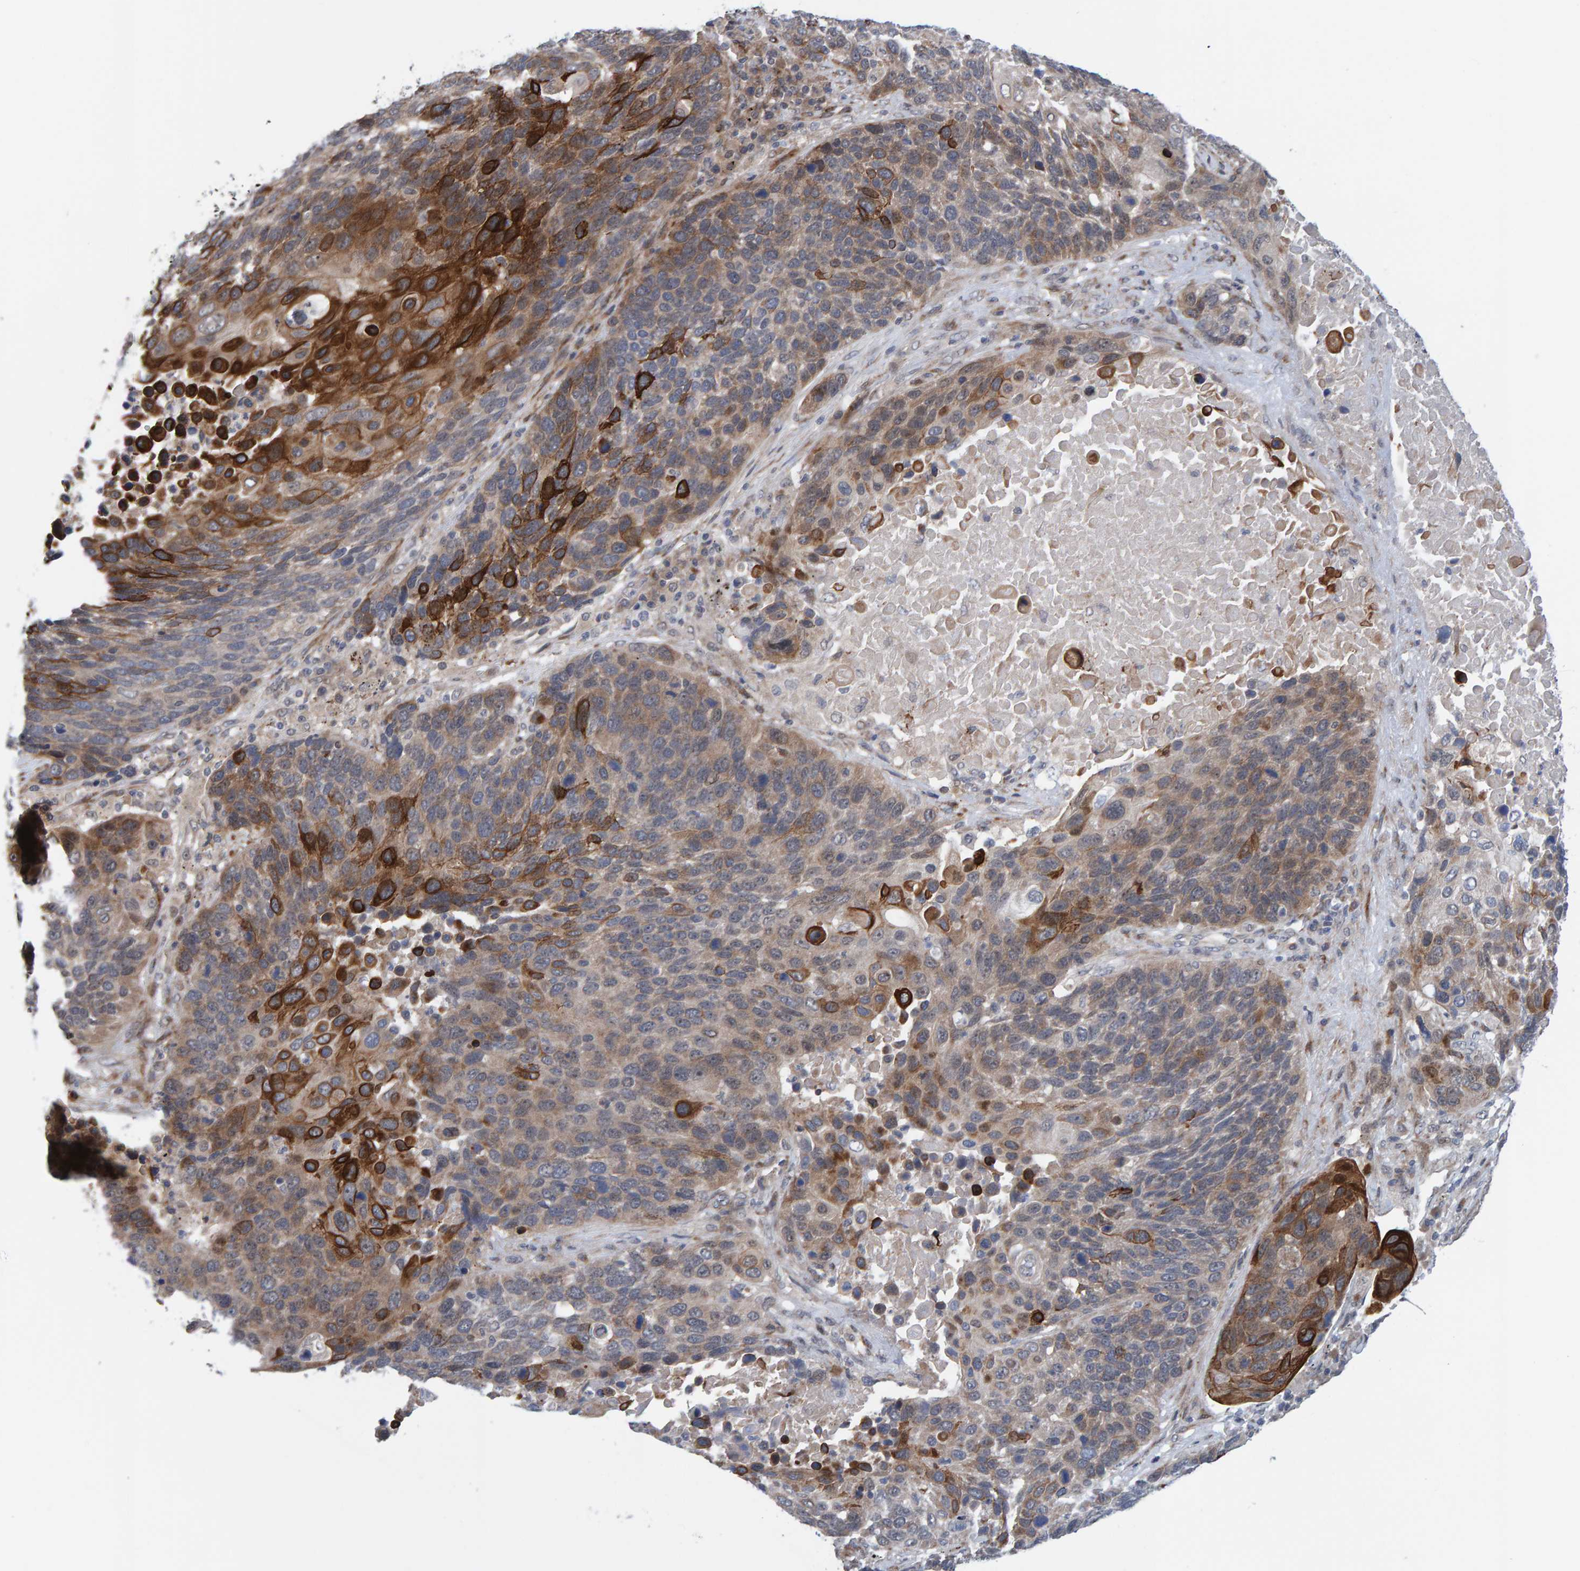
{"staining": {"intensity": "strong", "quantity": "<25%", "location": "cytoplasmic/membranous"}, "tissue": "lung cancer", "cell_type": "Tumor cells", "image_type": "cancer", "snomed": [{"axis": "morphology", "description": "Squamous cell carcinoma, NOS"}, {"axis": "topography", "description": "Lung"}], "caption": "Lung cancer stained with immunohistochemistry (IHC) demonstrates strong cytoplasmic/membranous expression in approximately <25% of tumor cells. The protein of interest is shown in brown color, while the nuclei are stained blue.", "gene": "MFSD6L", "patient": {"sex": "male", "age": 66}}